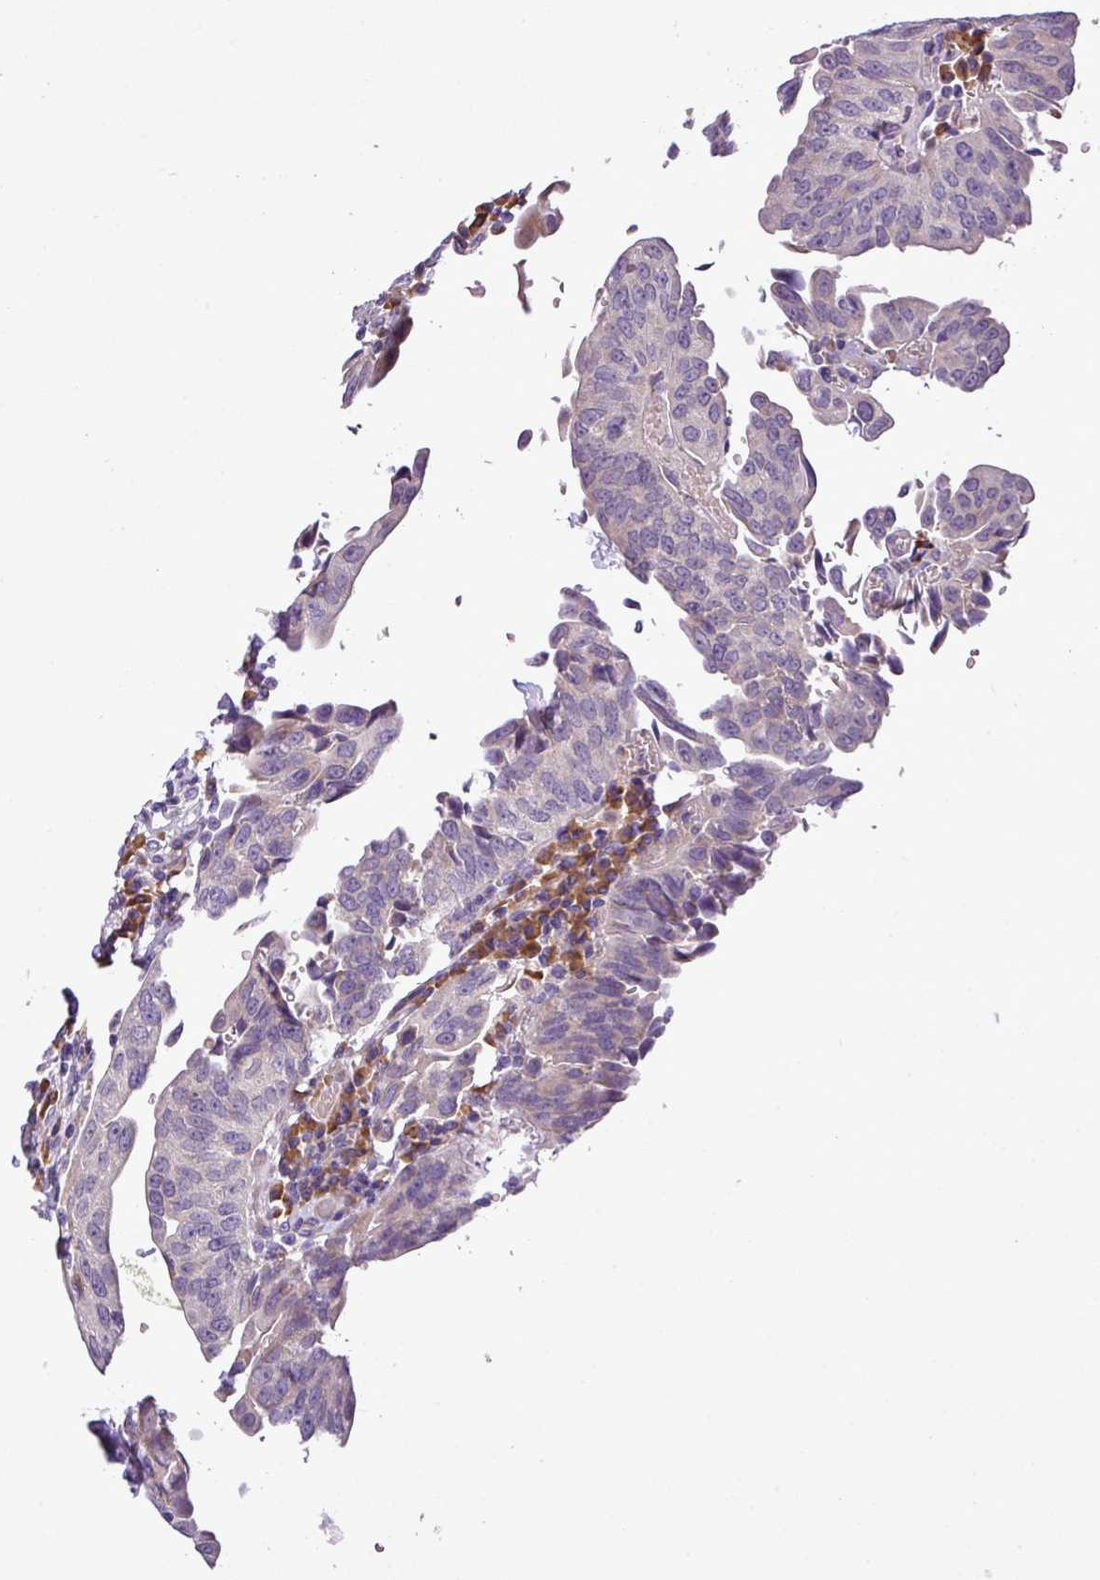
{"staining": {"intensity": "negative", "quantity": "none", "location": "none"}, "tissue": "urothelial cancer", "cell_type": "Tumor cells", "image_type": "cancer", "snomed": [{"axis": "morphology", "description": "Urothelial carcinoma, High grade"}, {"axis": "topography", "description": "Urinary bladder"}], "caption": "High power microscopy image of an immunohistochemistry (IHC) photomicrograph of urothelial cancer, revealing no significant staining in tumor cells.", "gene": "MOCS3", "patient": {"sex": "female", "age": 80}}